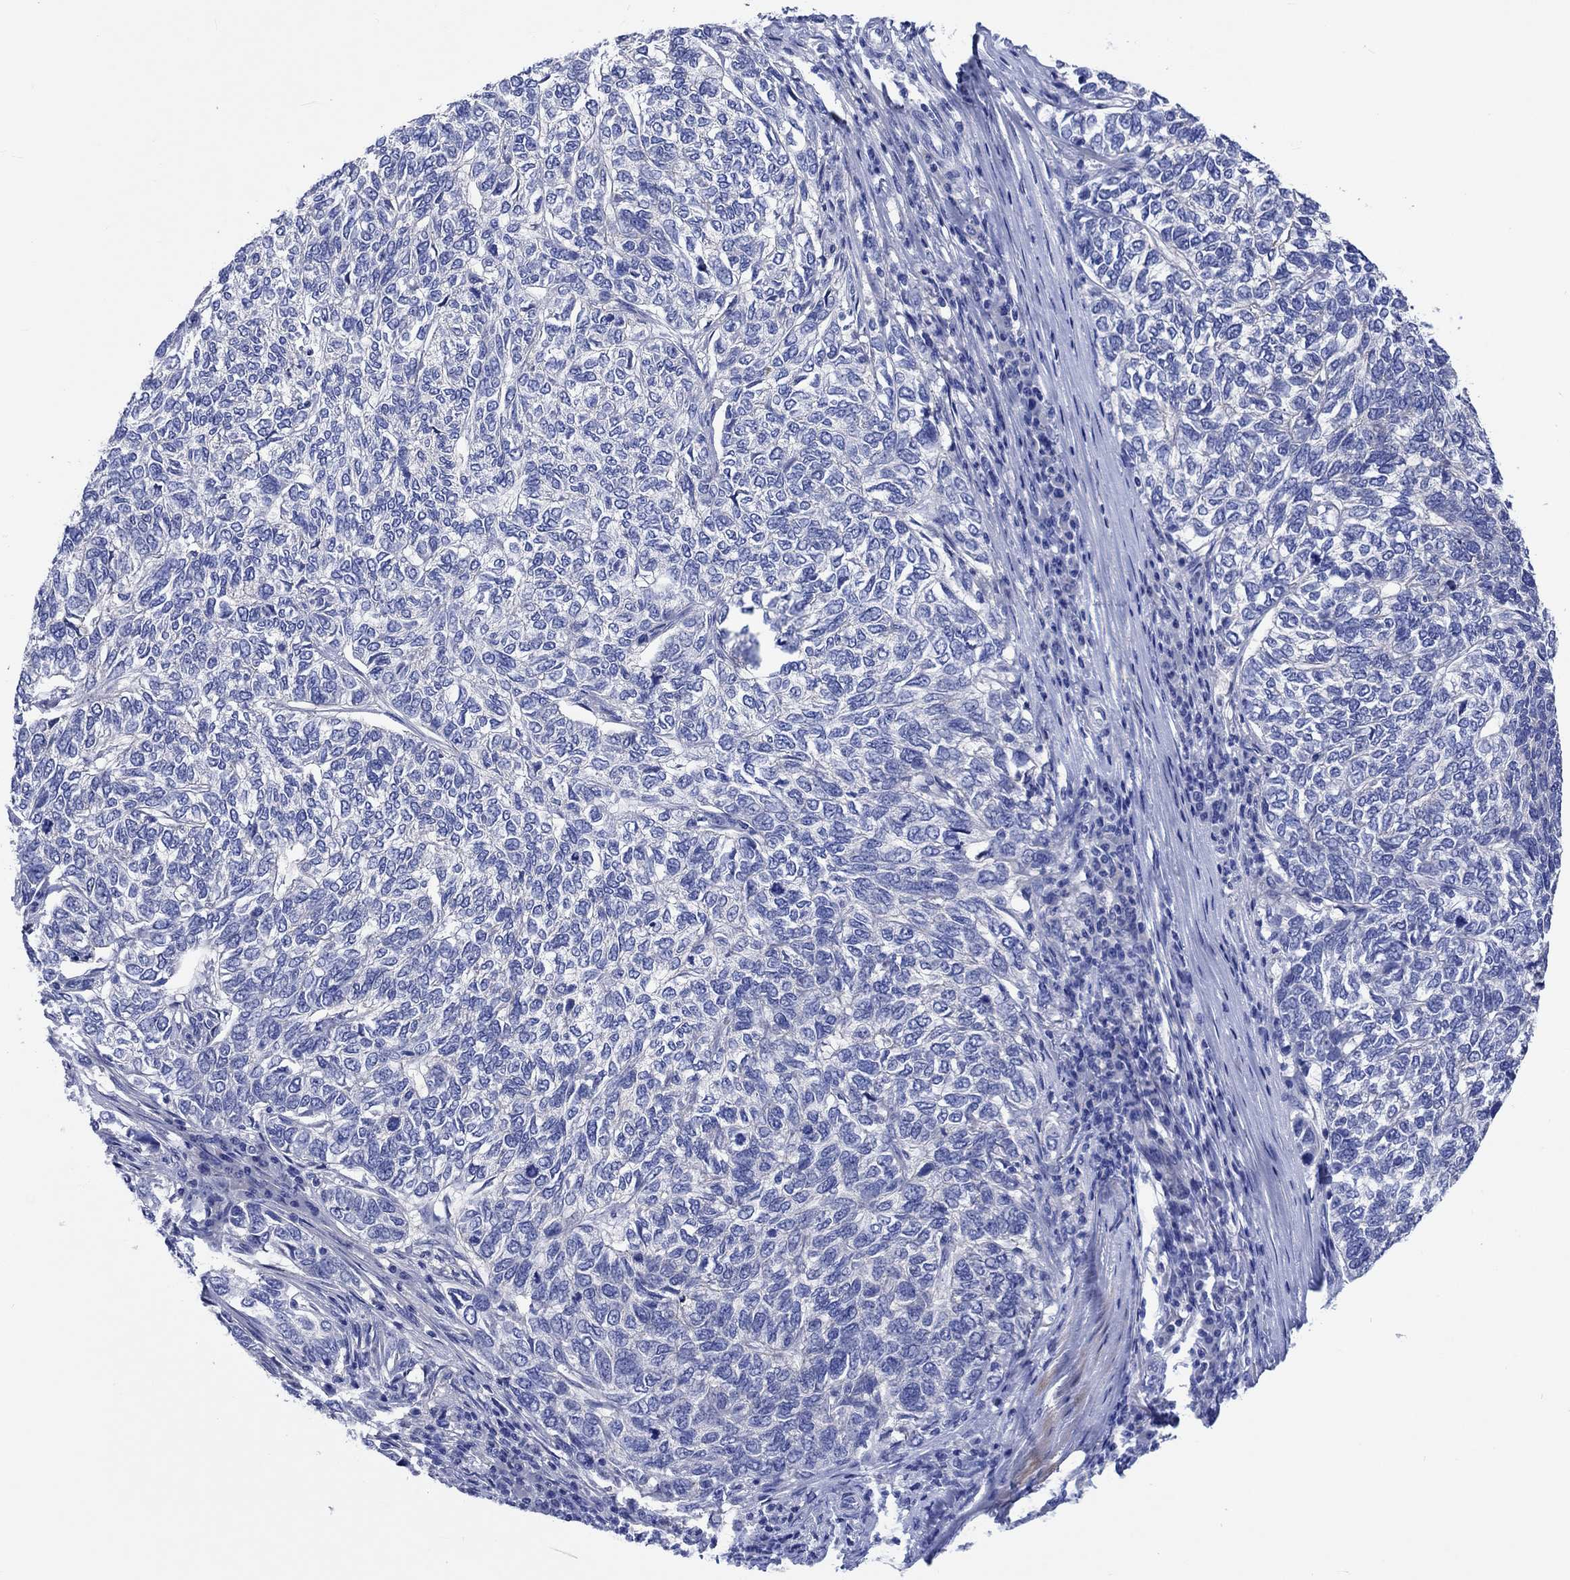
{"staining": {"intensity": "negative", "quantity": "none", "location": "none"}, "tissue": "skin cancer", "cell_type": "Tumor cells", "image_type": "cancer", "snomed": [{"axis": "morphology", "description": "Basal cell carcinoma"}, {"axis": "topography", "description": "Skin"}], "caption": "IHC of skin cancer exhibits no staining in tumor cells.", "gene": "SHISA4", "patient": {"sex": "female", "age": 65}}